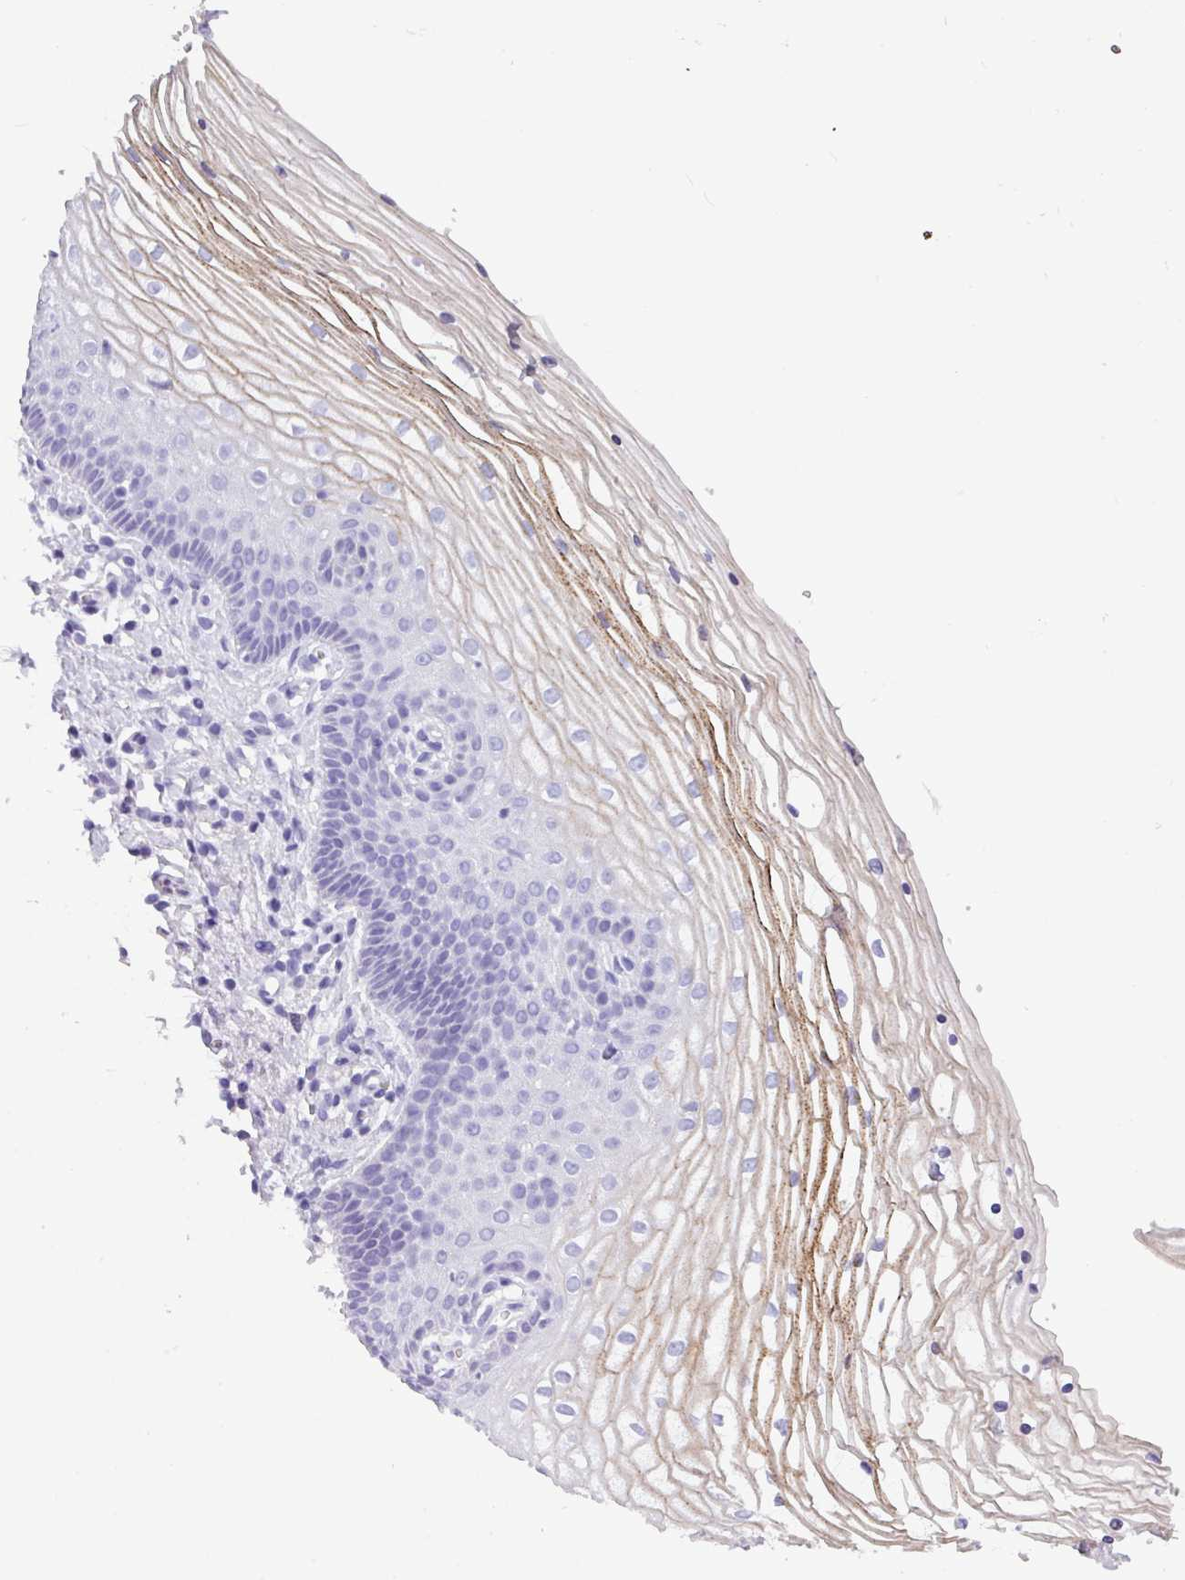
{"staining": {"intensity": "moderate", "quantity": "<25%", "location": "cytoplasmic/membranous"}, "tissue": "vagina", "cell_type": "Squamous epithelial cells", "image_type": "normal", "snomed": [{"axis": "morphology", "description": "Normal tissue, NOS"}, {"axis": "topography", "description": "Vagina"}], "caption": "Immunohistochemistry photomicrograph of benign vagina: human vagina stained using IHC demonstrates low levels of moderate protein expression localized specifically in the cytoplasmic/membranous of squamous epithelial cells, appearing as a cytoplasmic/membranous brown color.", "gene": "MUC21", "patient": {"sex": "female", "age": 56}}